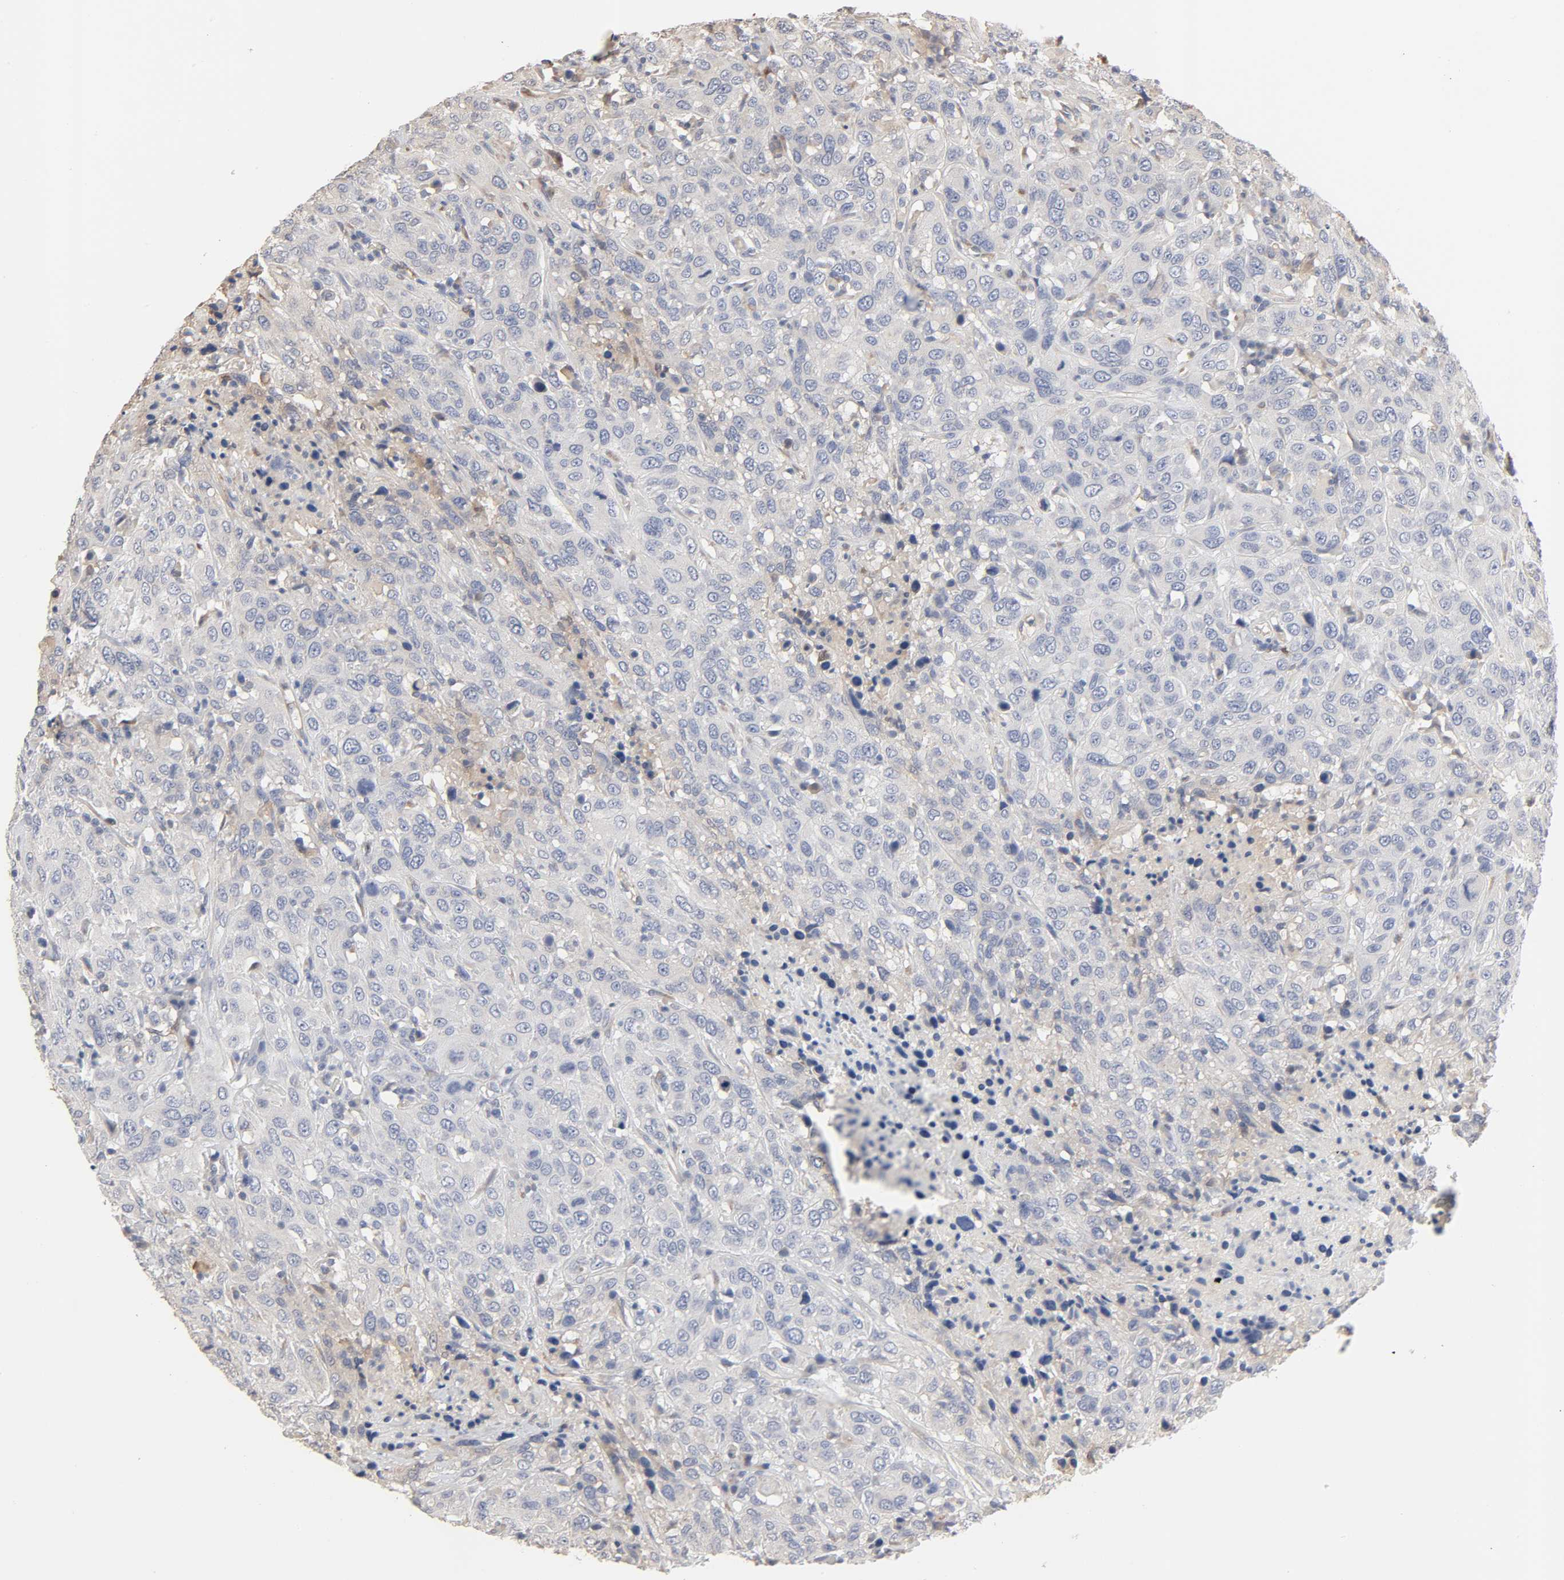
{"staining": {"intensity": "negative", "quantity": "none", "location": "none"}, "tissue": "urothelial cancer", "cell_type": "Tumor cells", "image_type": "cancer", "snomed": [{"axis": "morphology", "description": "Urothelial carcinoma, High grade"}, {"axis": "topography", "description": "Urinary bladder"}], "caption": "The image demonstrates no staining of tumor cells in urothelial carcinoma (high-grade).", "gene": "NDRG2", "patient": {"sex": "male", "age": 61}}